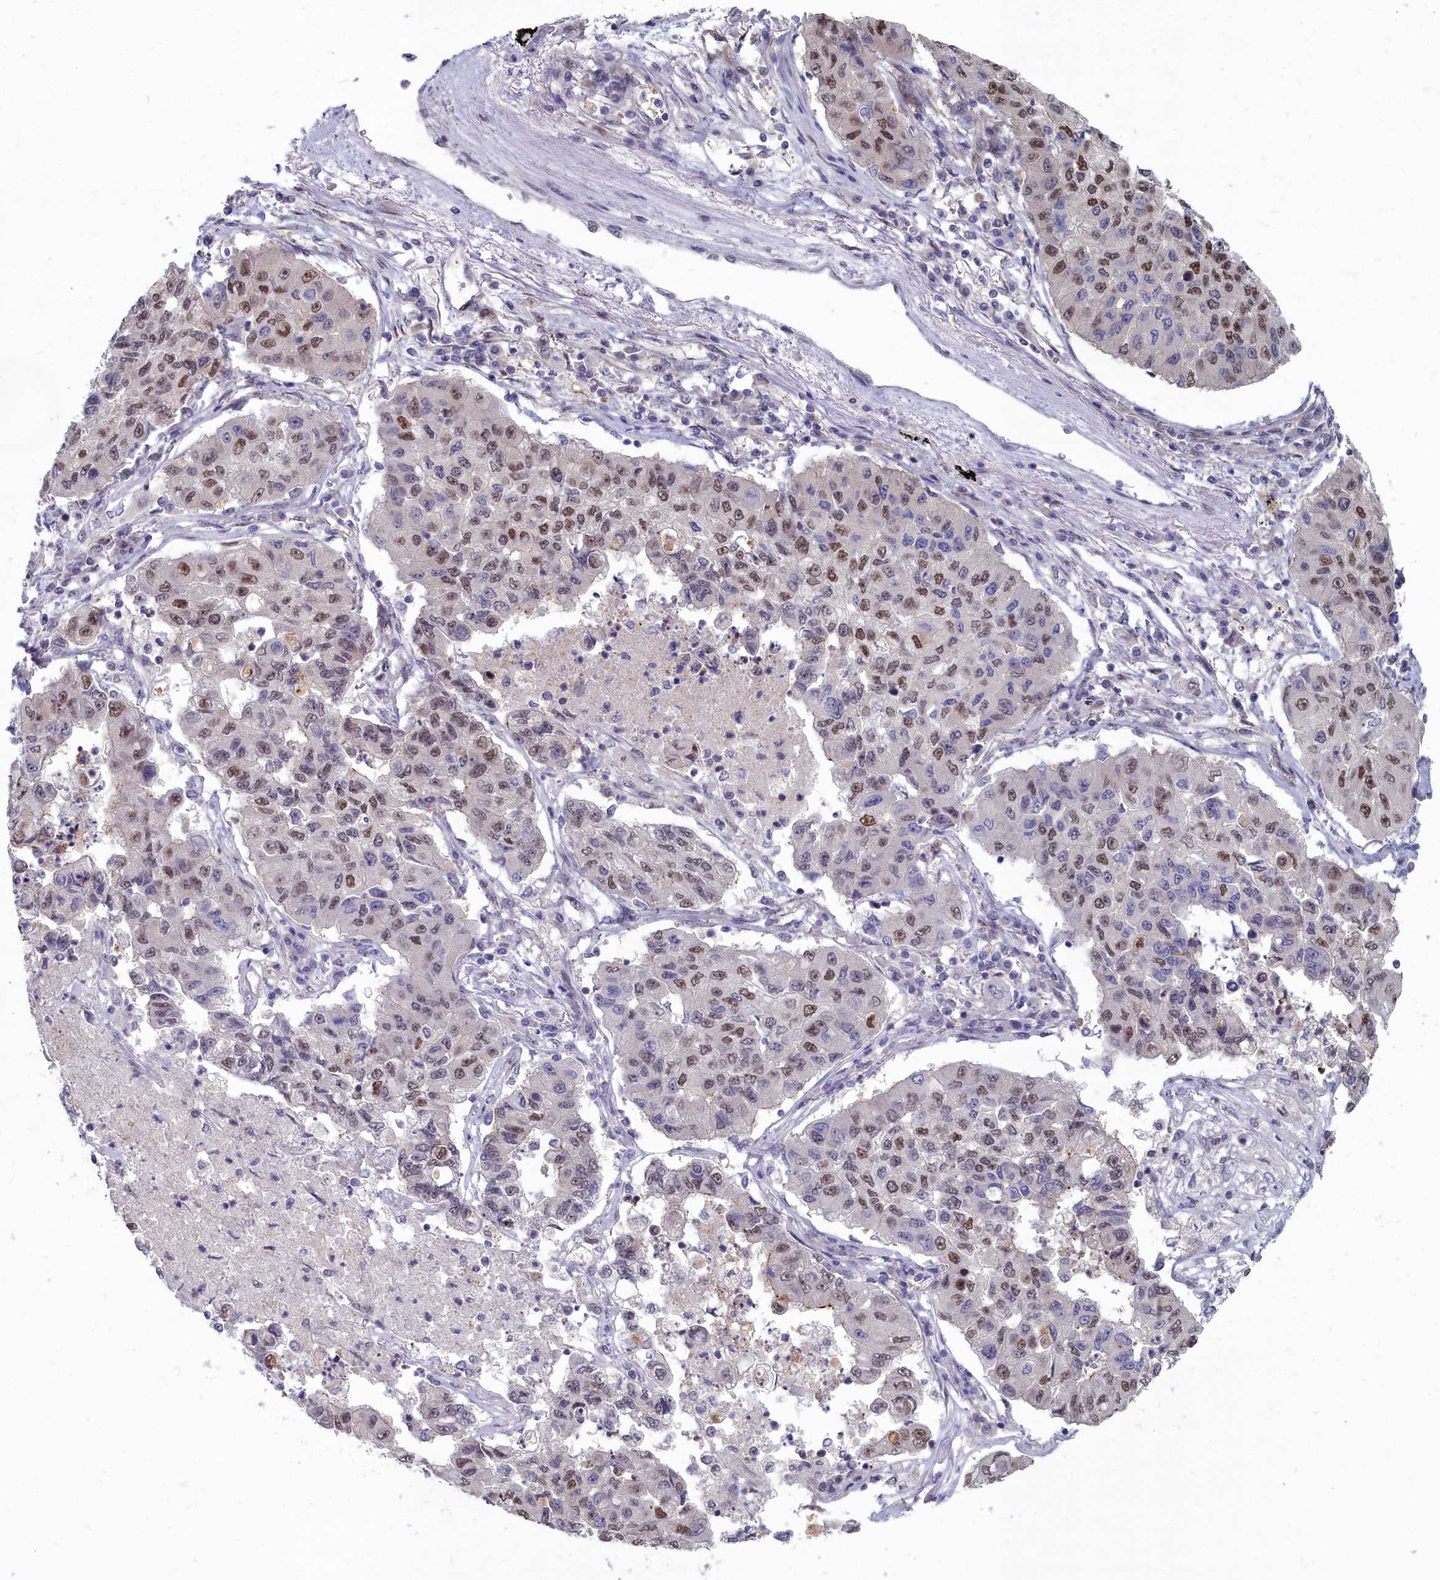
{"staining": {"intensity": "moderate", "quantity": "25%-75%", "location": "nuclear"}, "tissue": "lung cancer", "cell_type": "Tumor cells", "image_type": "cancer", "snomed": [{"axis": "morphology", "description": "Squamous cell carcinoma, NOS"}, {"axis": "topography", "description": "Lung"}], "caption": "DAB (3,3'-diaminobenzidine) immunohistochemical staining of lung cancer (squamous cell carcinoma) demonstrates moderate nuclear protein expression in approximately 25%-75% of tumor cells.", "gene": "RPS27A", "patient": {"sex": "male", "age": 74}}